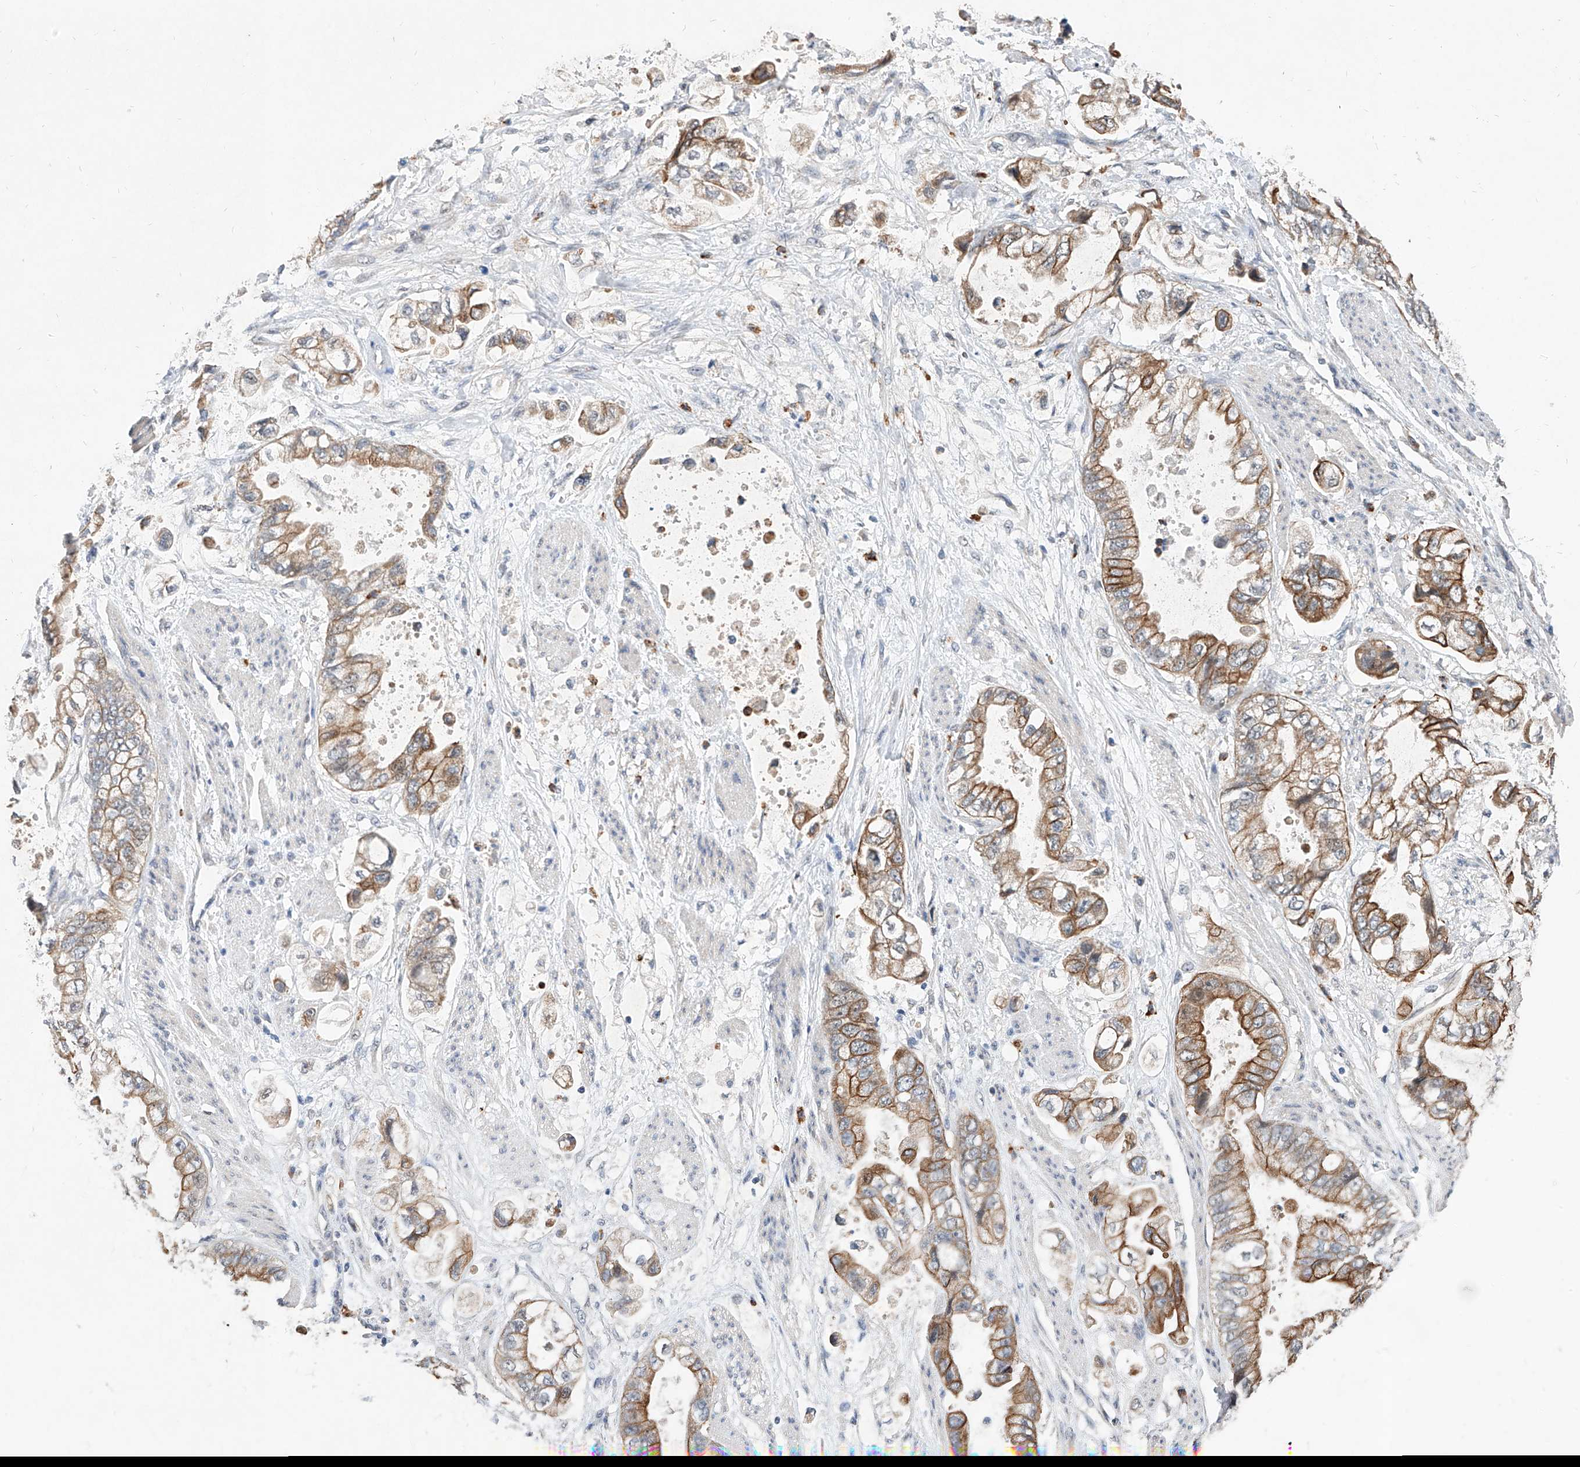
{"staining": {"intensity": "moderate", "quantity": ">75%", "location": "cytoplasmic/membranous"}, "tissue": "stomach cancer", "cell_type": "Tumor cells", "image_type": "cancer", "snomed": [{"axis": "morphology", "description": "Adenocarcinoma, NOS"}, {"axis": "topography", "description": "Stomach"}], "caption": "A high-resolution image shows immunohistochemistry staining of stomach cancer, which displays moderate cytoplasmic/membranous expression in approximately >75% of tumor cells.", "gene": "MFSD4B", "patient": {"sex": "male", "age": 62}}